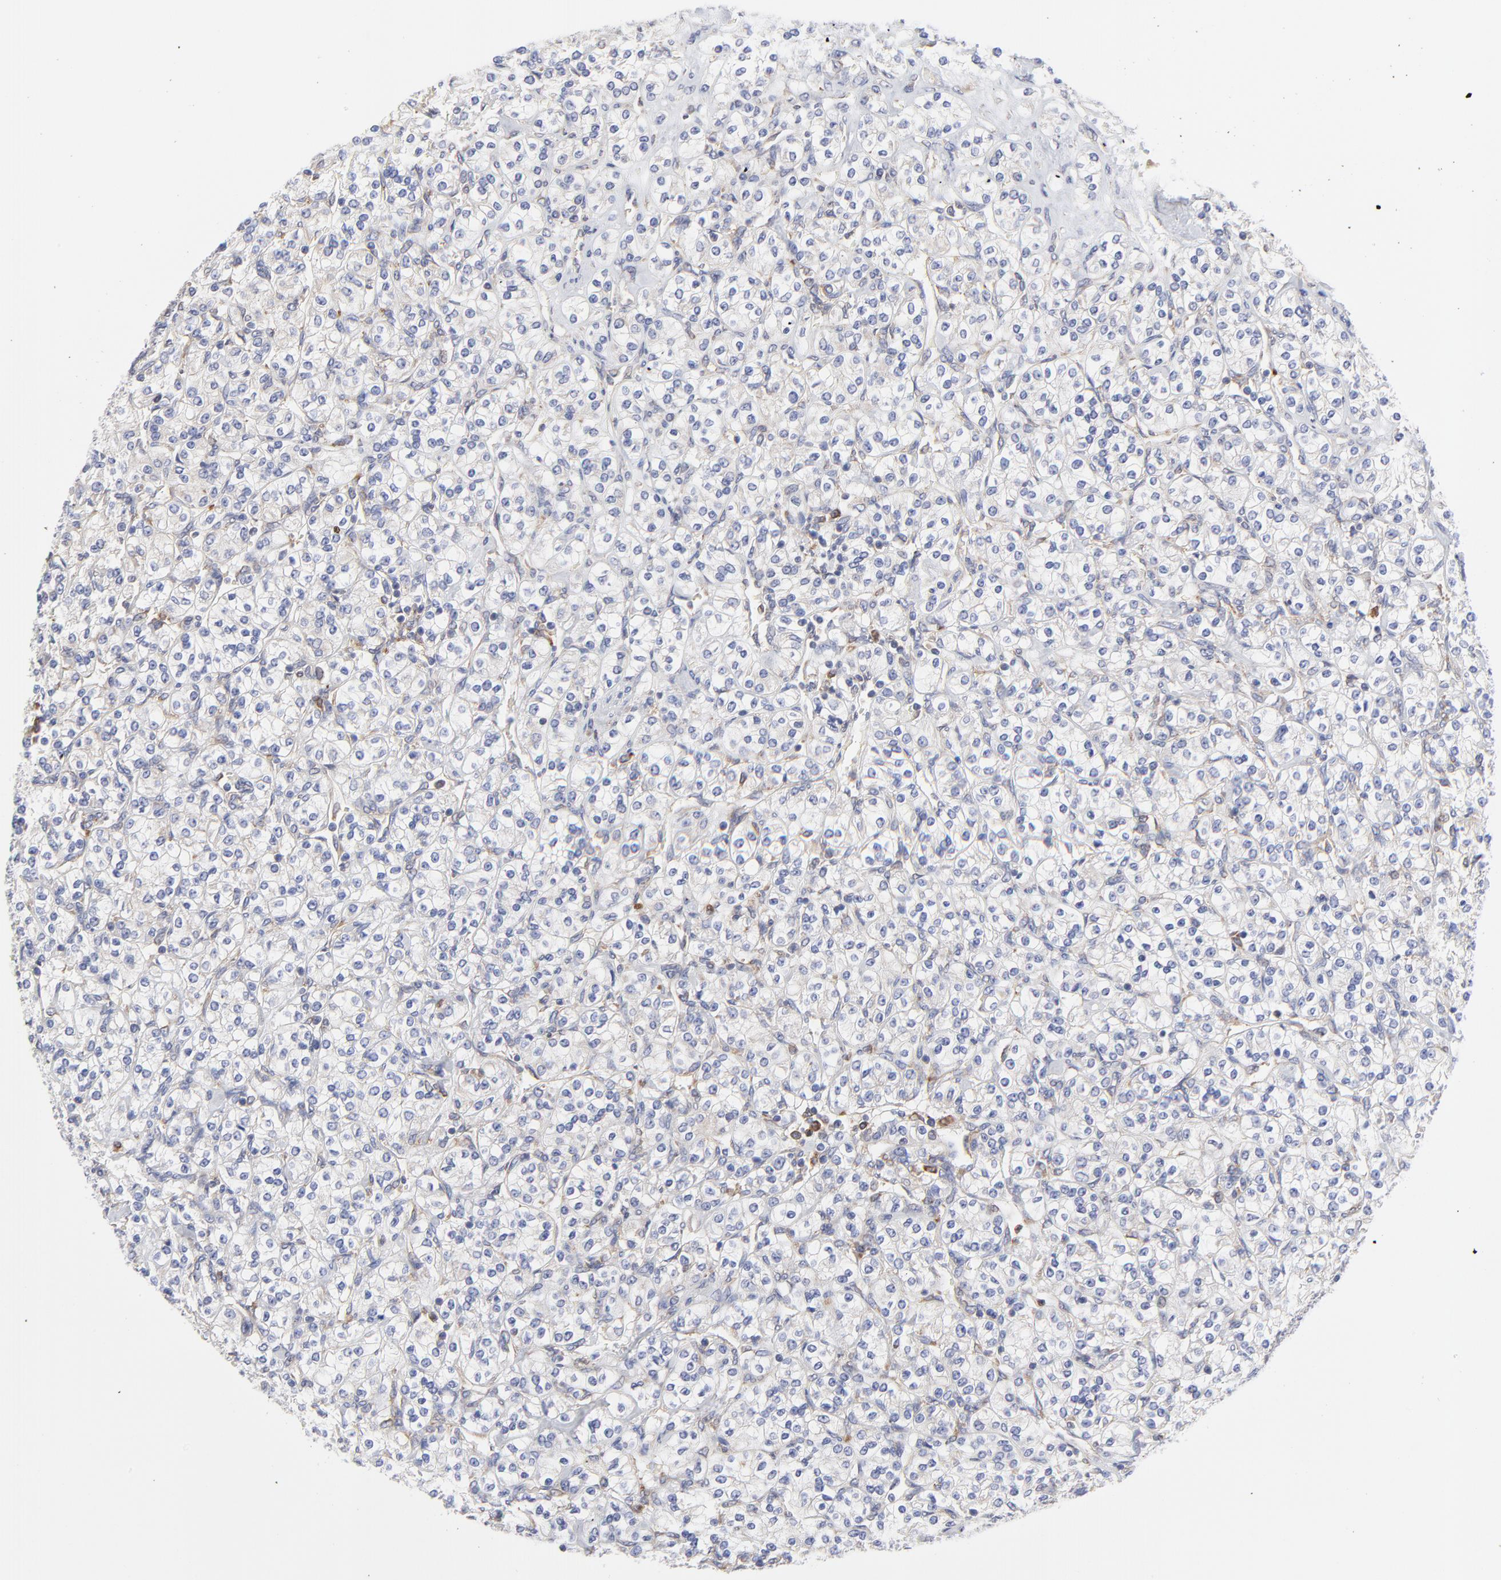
{"staining": {"intensity": "negative", "quantity": "none", "location": "none"}, "tissue": "renal cancer", "cell_type": "Tumor cells", "image_type": "cancer", "snomed": [{"axis": "morphology", "description": "Adenocarcinoma, NOS"}, {"axis": "topography", "description": "Kidney"}], "caption": "Renal cancer (adenocarcinoma) was stained to show a protein in brown. There is no significant positivity in tumor cells.", "gene": "MOSPD2", "patient": {"sex": "male", "age": 77}}